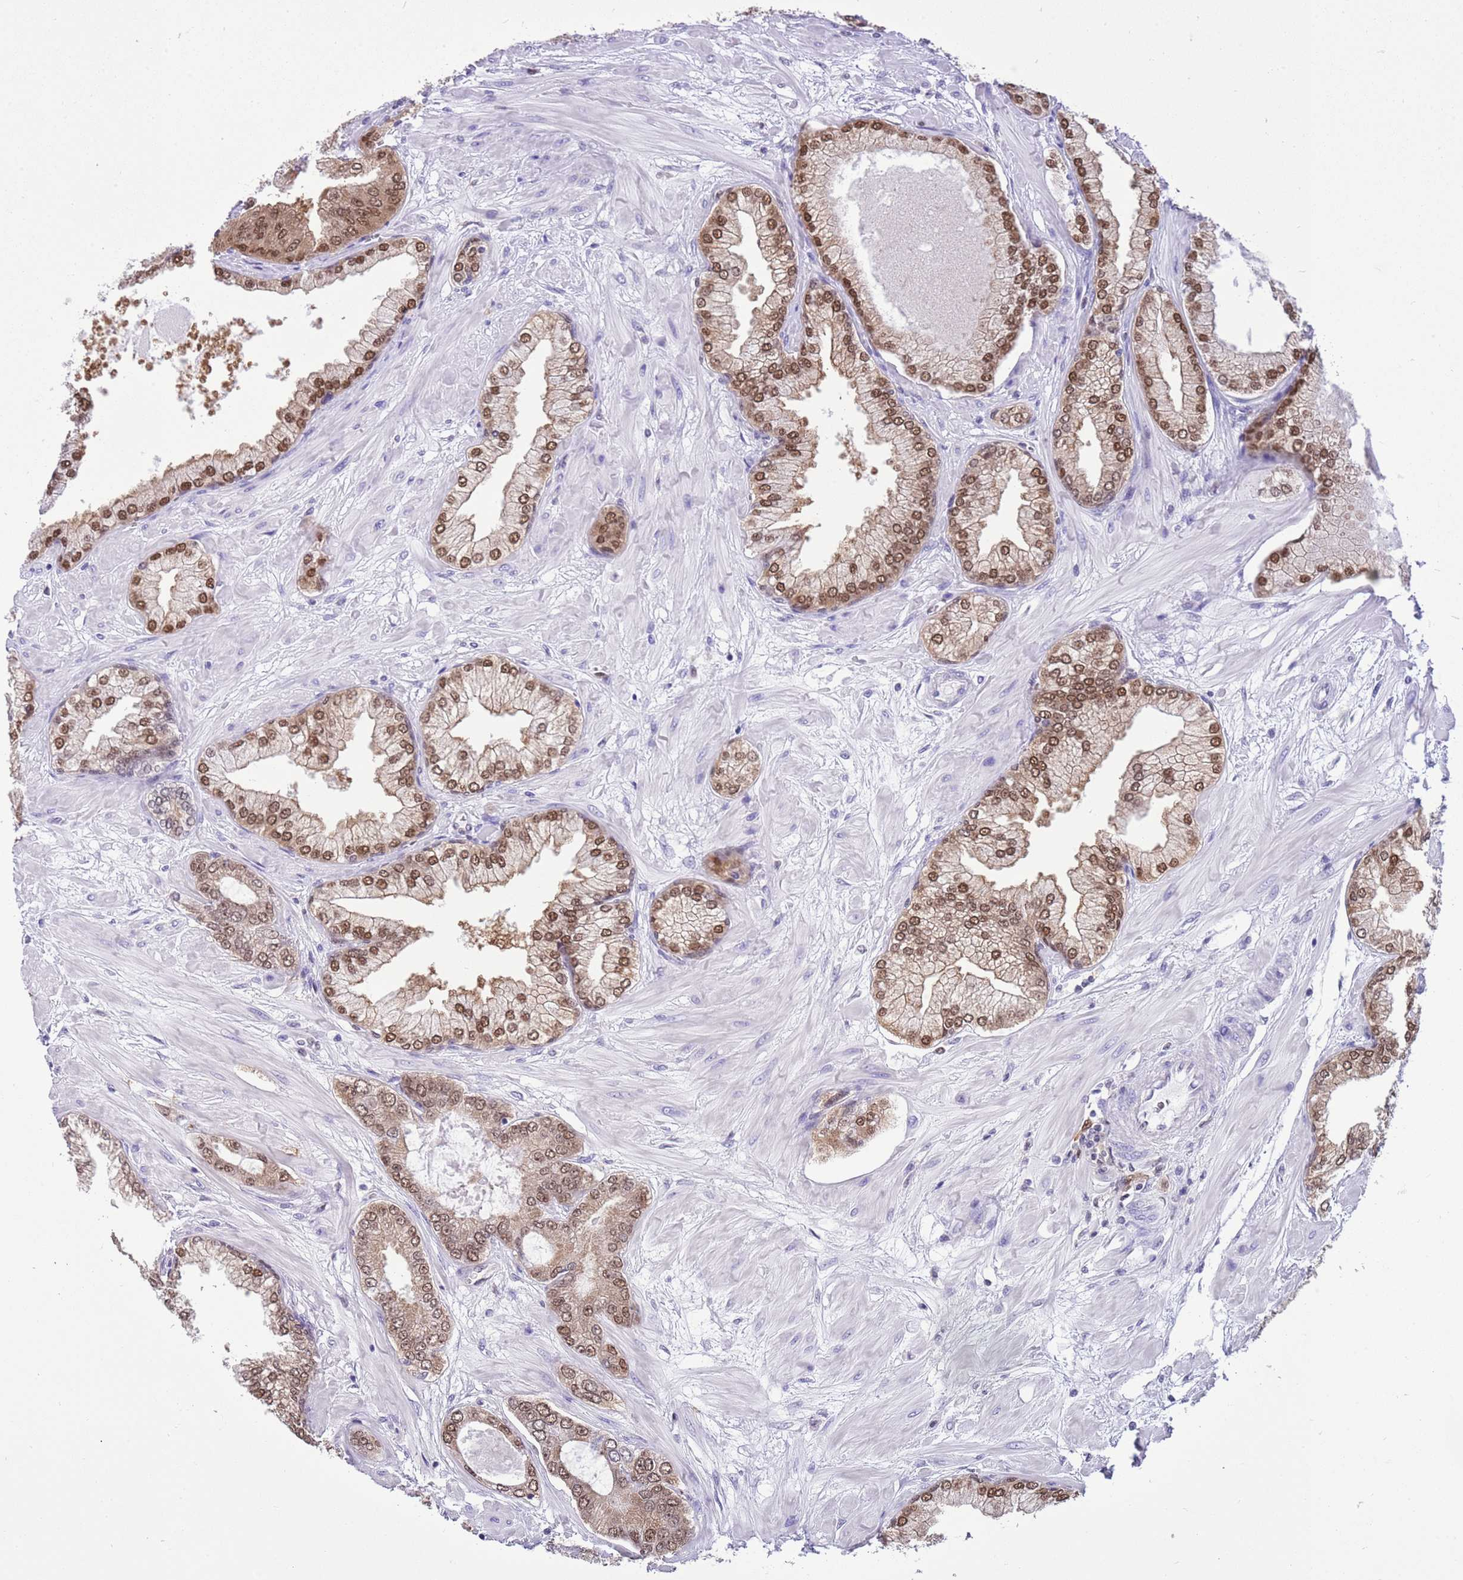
{"staining": {"intensity": "moderate", "quantity": ">75%", "location": "nuclear"}, "tissue": "prostate cancer", "cell_type": "Tumor cells", "image_type": "cancer", "snomed": [{"axis": "morphology", "description": "Adenocarcinoma, Low grade"}, {"axis": "topography", "description": "Prostate"}], "caption": "IHC (DAB (3,3'-diaminobenzidine)) staining of human prostate cancer exhibits moderate nuclear protein staining in about >75% of tumor cells.", "gene": "DDI2", "patient": {"sex": "male", "age": 55}}